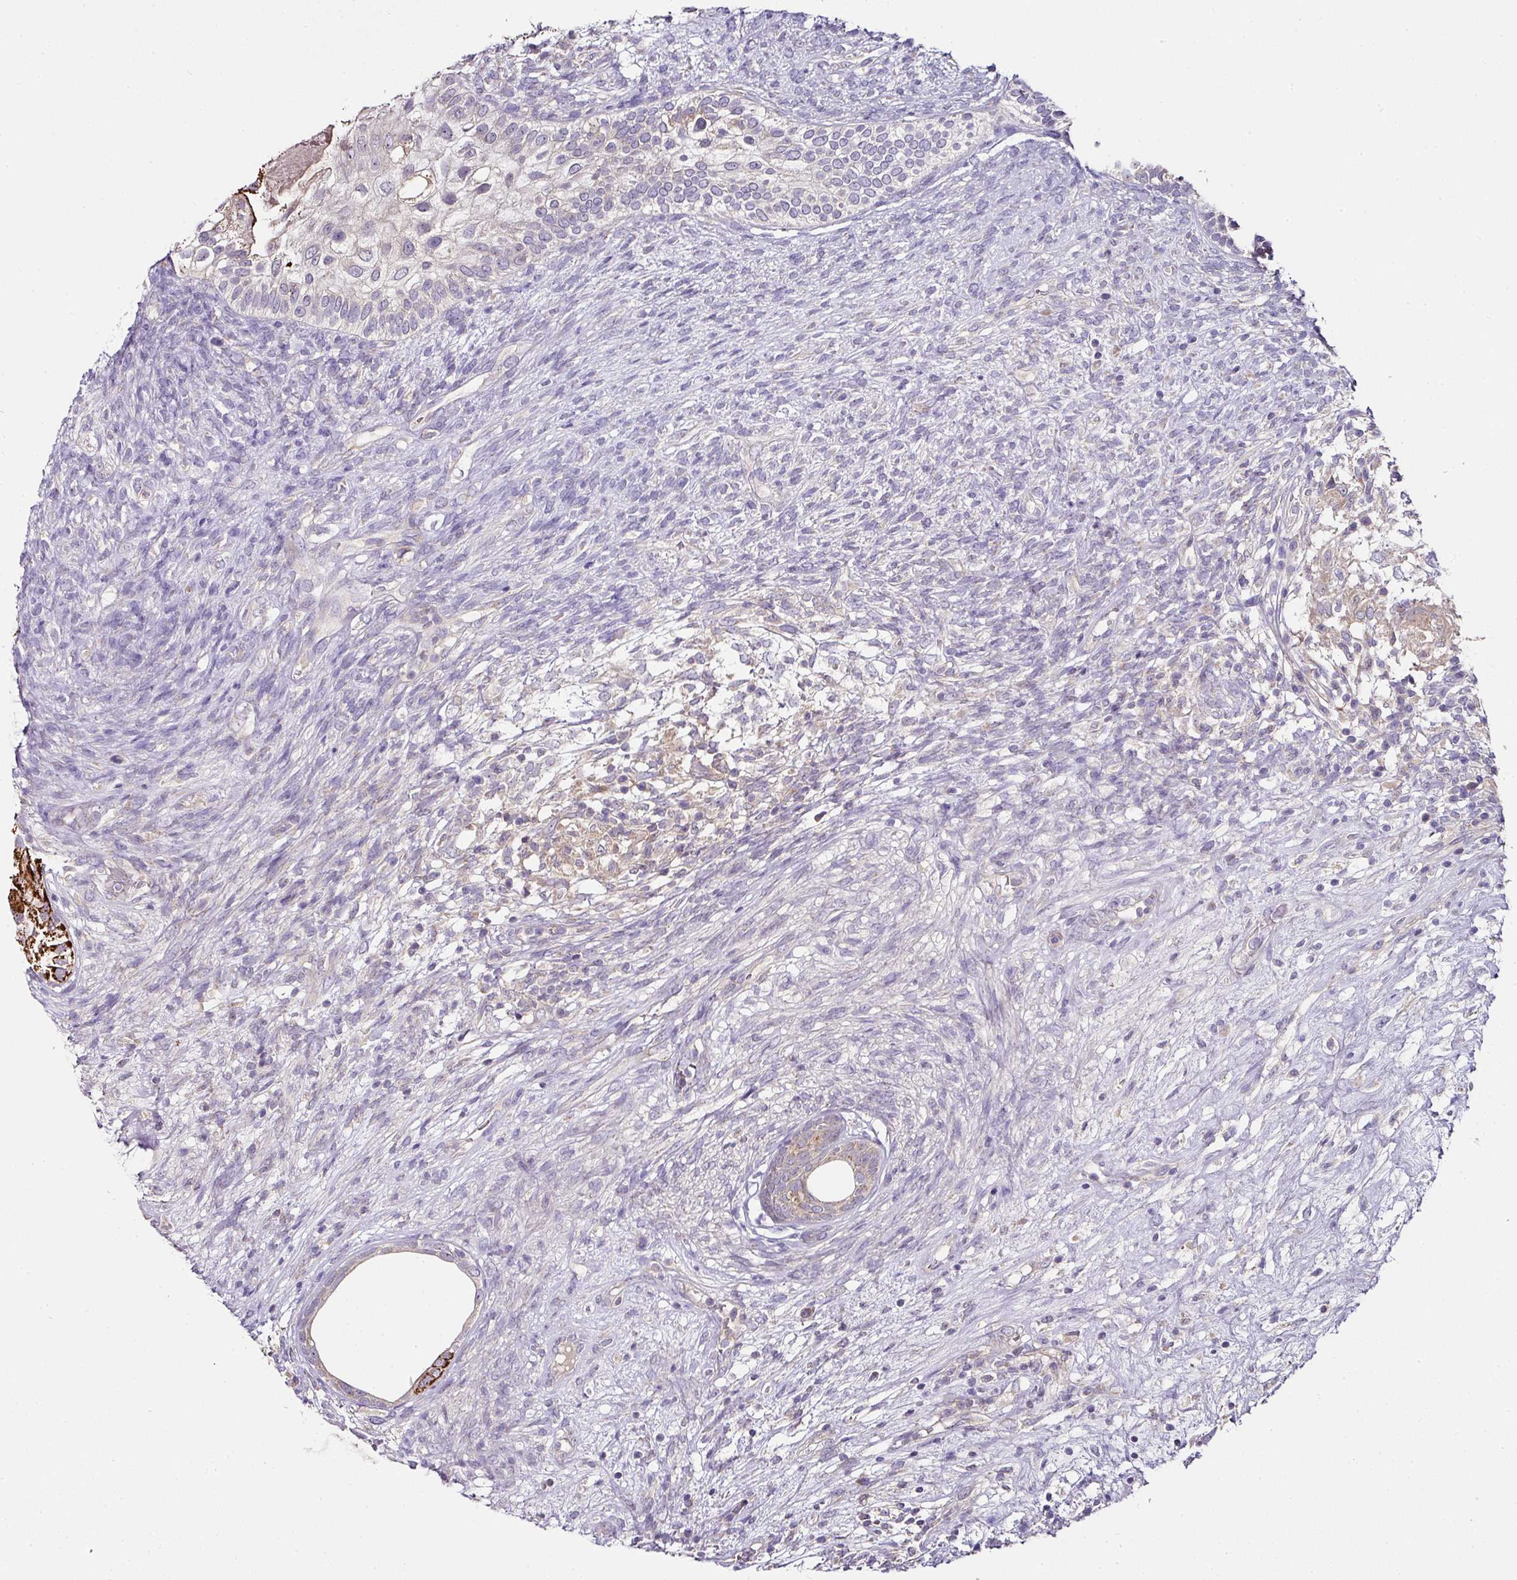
{"staining": {"intensity": "weak", "quantity": "<25%", "location": "cytoplasmic/membranous"}, "tissue": "testis cancer", "cell_type": "Tumor cells", "image_type": "cancer", "snomed": [{"axis": "morphology", "description": "Seminoma, NOS"}, {"axis": "morphology", "description": "Carcinoma, Embryonal, NOS"}, {"axis": "topography", "description": "Testis"}], "caption": "Immunohistochemistry (IHC) photomicrograph of human testis cancer (embryonal carcinoma) stained for a protein (brown), which exhibits no expression in tumor cells.", "gene": "SKIC2", "patient": {"sex": "male", "age": 41}}